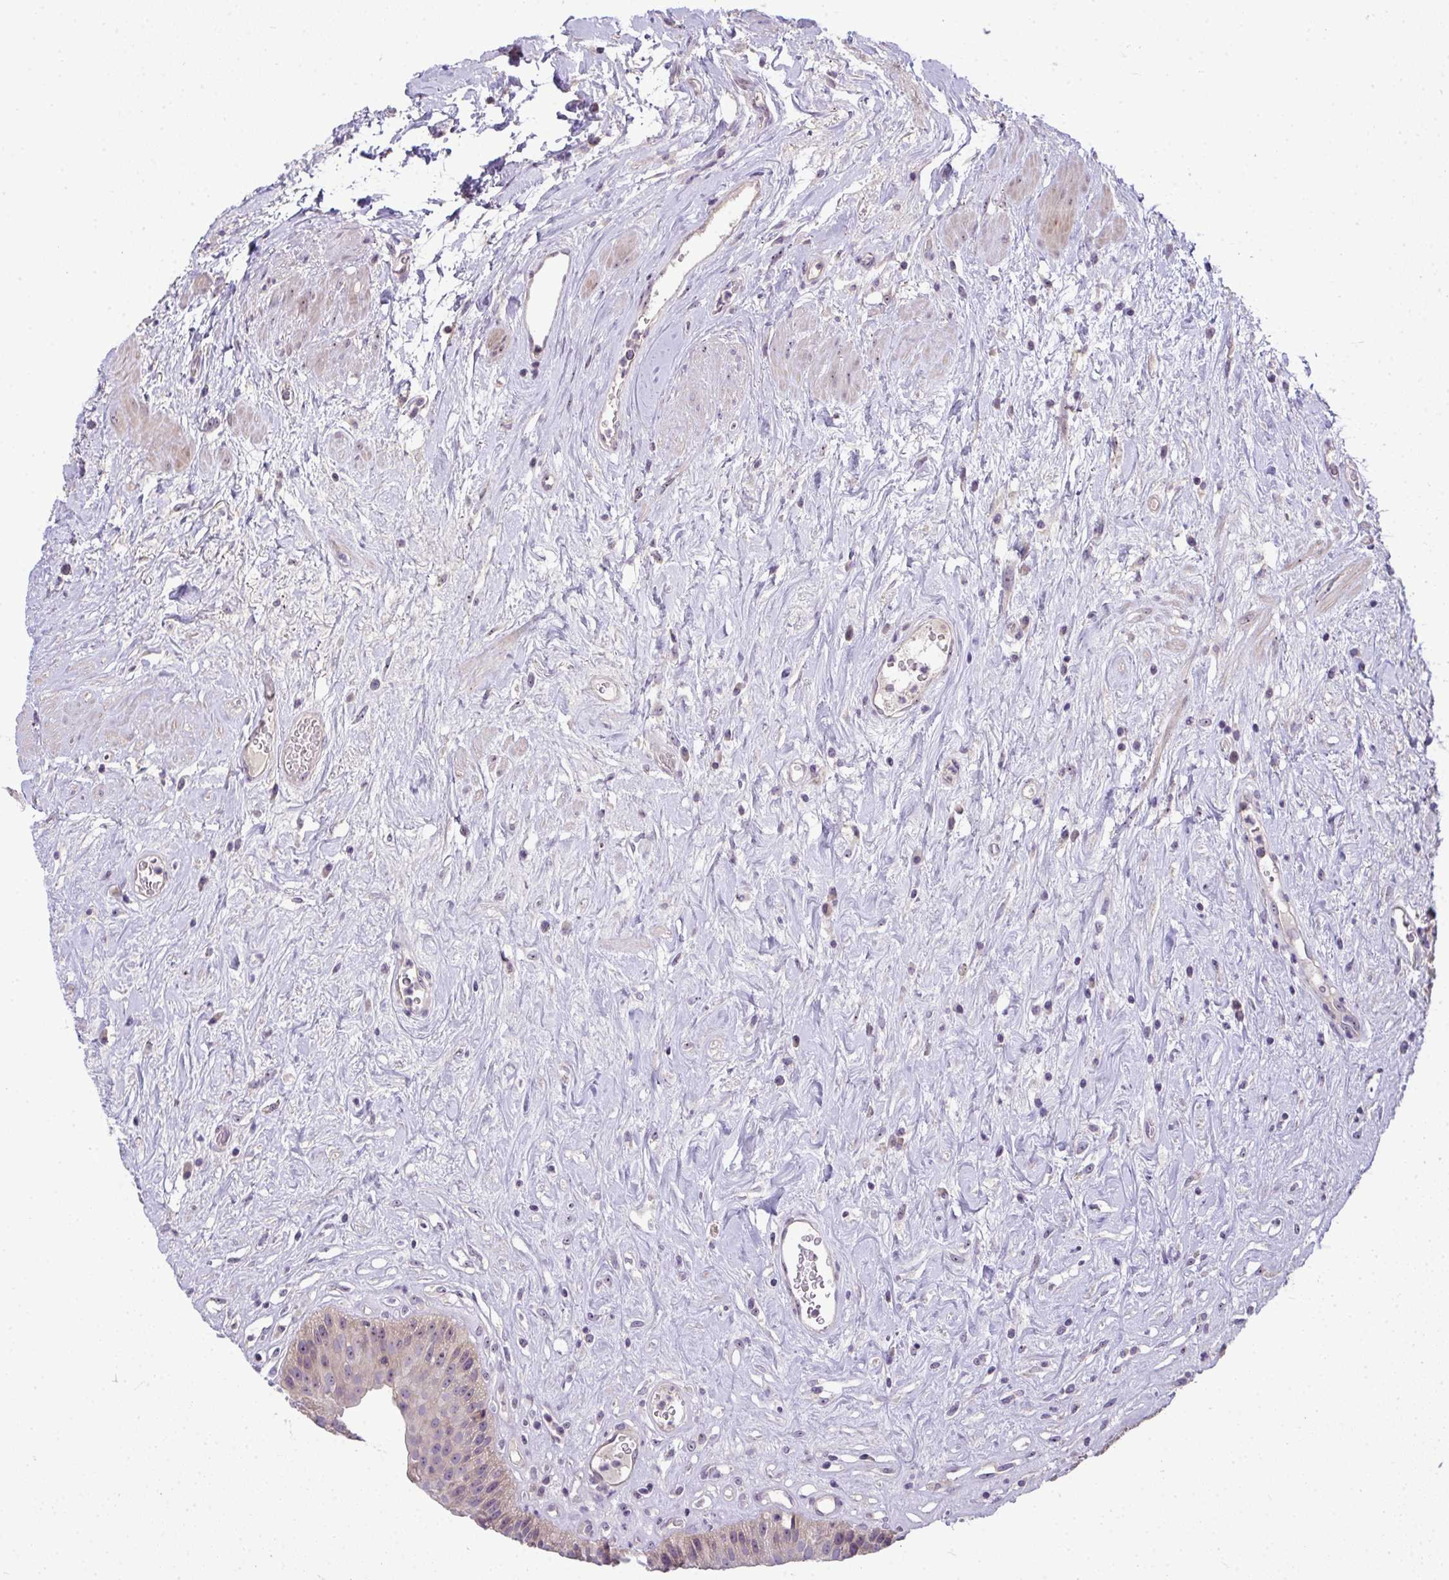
{"staining": {"intensity": "weak", "quantity": "25%-75%", "location": "cytoplasmic/membranous,nuclear"}, "tissue": "urinary bladder", "cell_type": "Urothelial cells", "image_type": "normal", "snomed": [{"axis": "morphology", "description": "Normal tissue, NOS"}, {"axis": "topography", "description": "Urinary bladder"}], "caption": "IHC (DAB) staining of benign human urinary bladder reveals weak cytoplasmic/membranous,nuclear protein staining in about 25%-75% of urothelial cells.", "gene": "NT5C1A", "patient": {"sex": "female", "age": 56}}